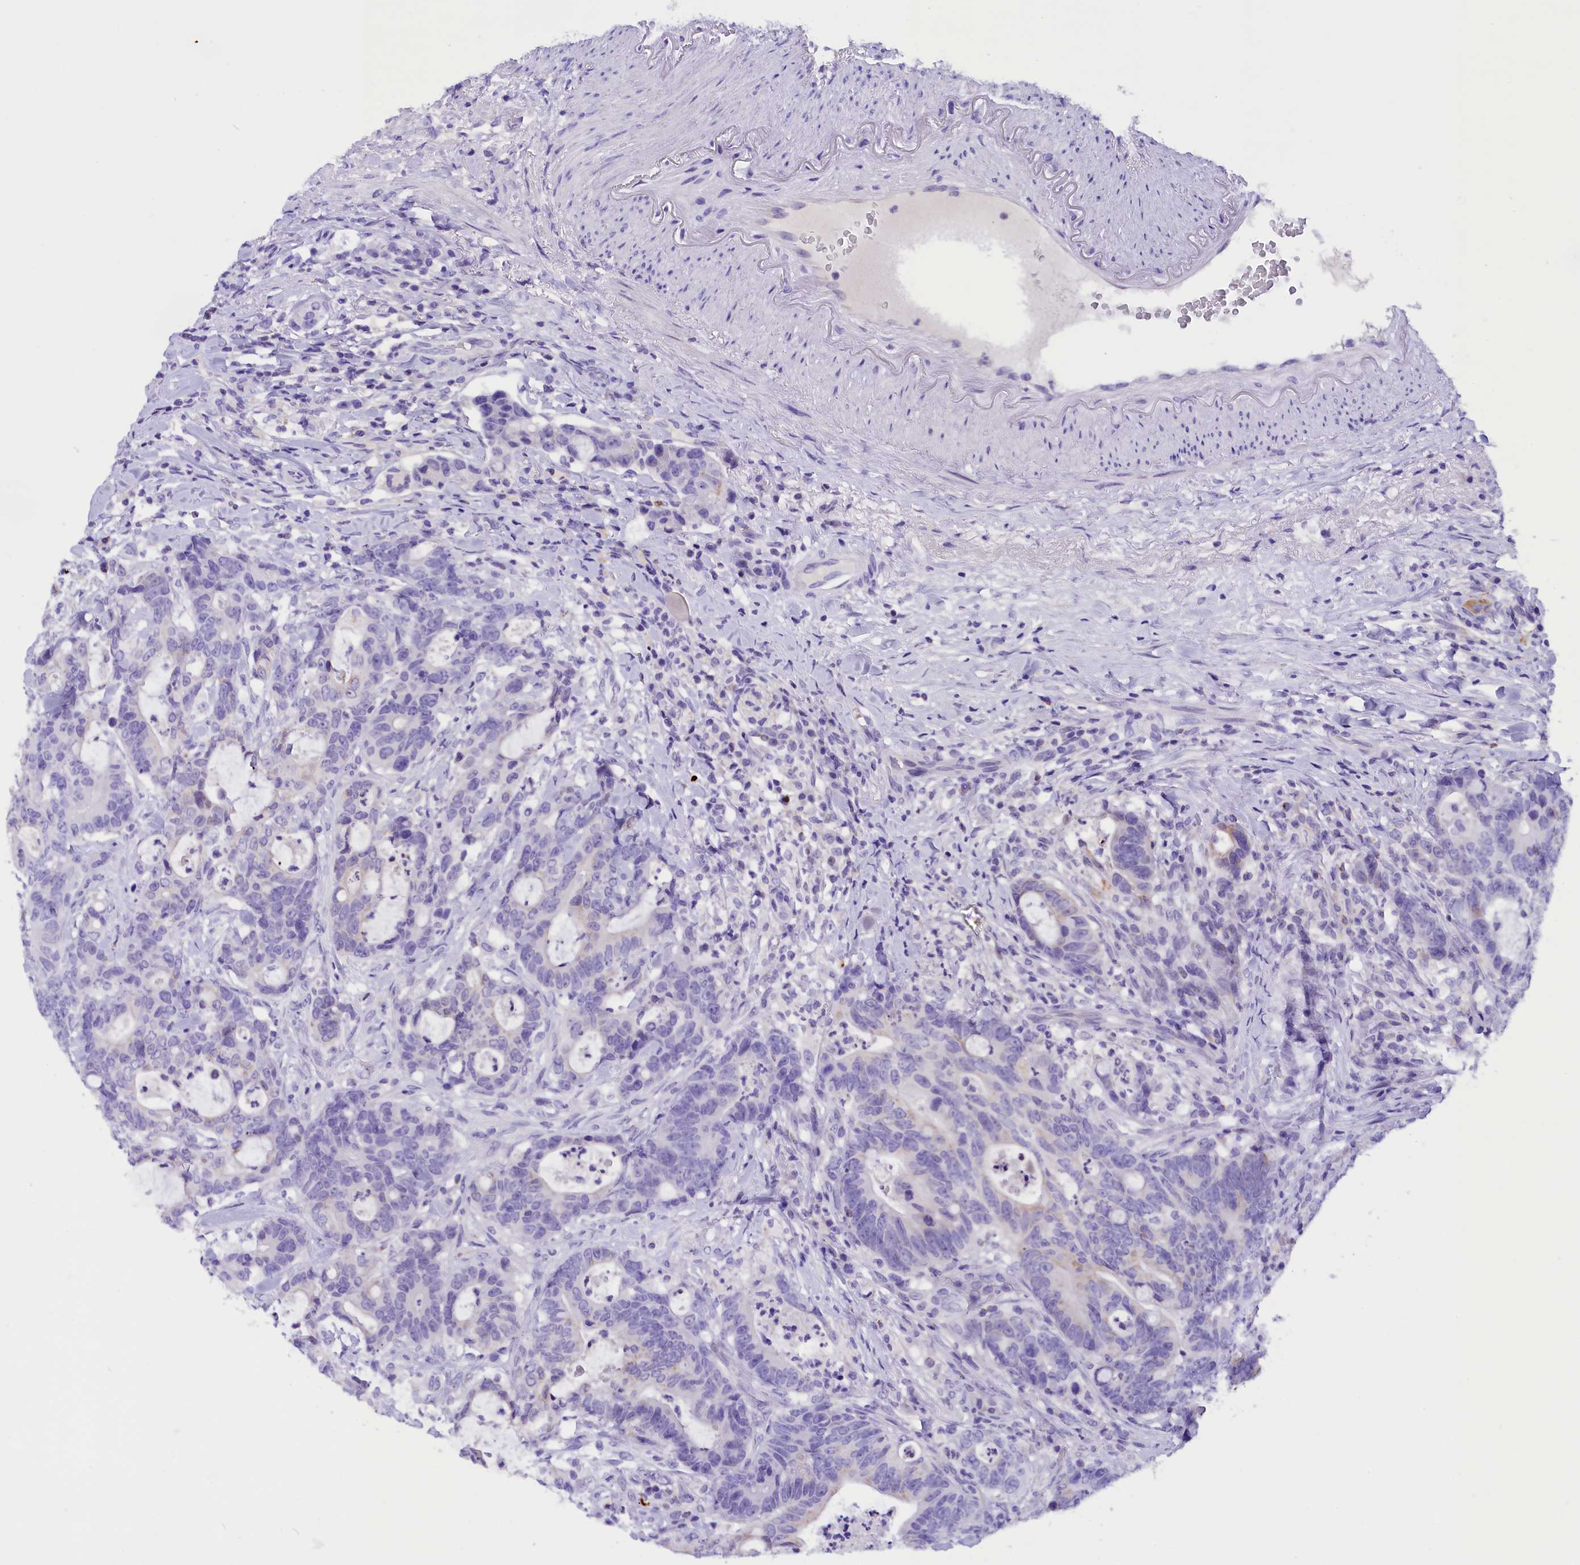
{"staining": {"intensity": "negative", "quantity": "none", "location": "none"}, "tissue": "colorectal cancer", "cell_type": "Tumor cells", "image_type": "cancer", "snomed": [{"axis": "morphology", "description": "Adenocarcinoma, NOS"}, {"axis": "topography", "description": "Colon"}], "caption": "Micrograph shows no protein expression in tumor cells of colorectal cancer tissue.", "gene": "ABAT", "patient": {"sex": "female", "age": 82}}